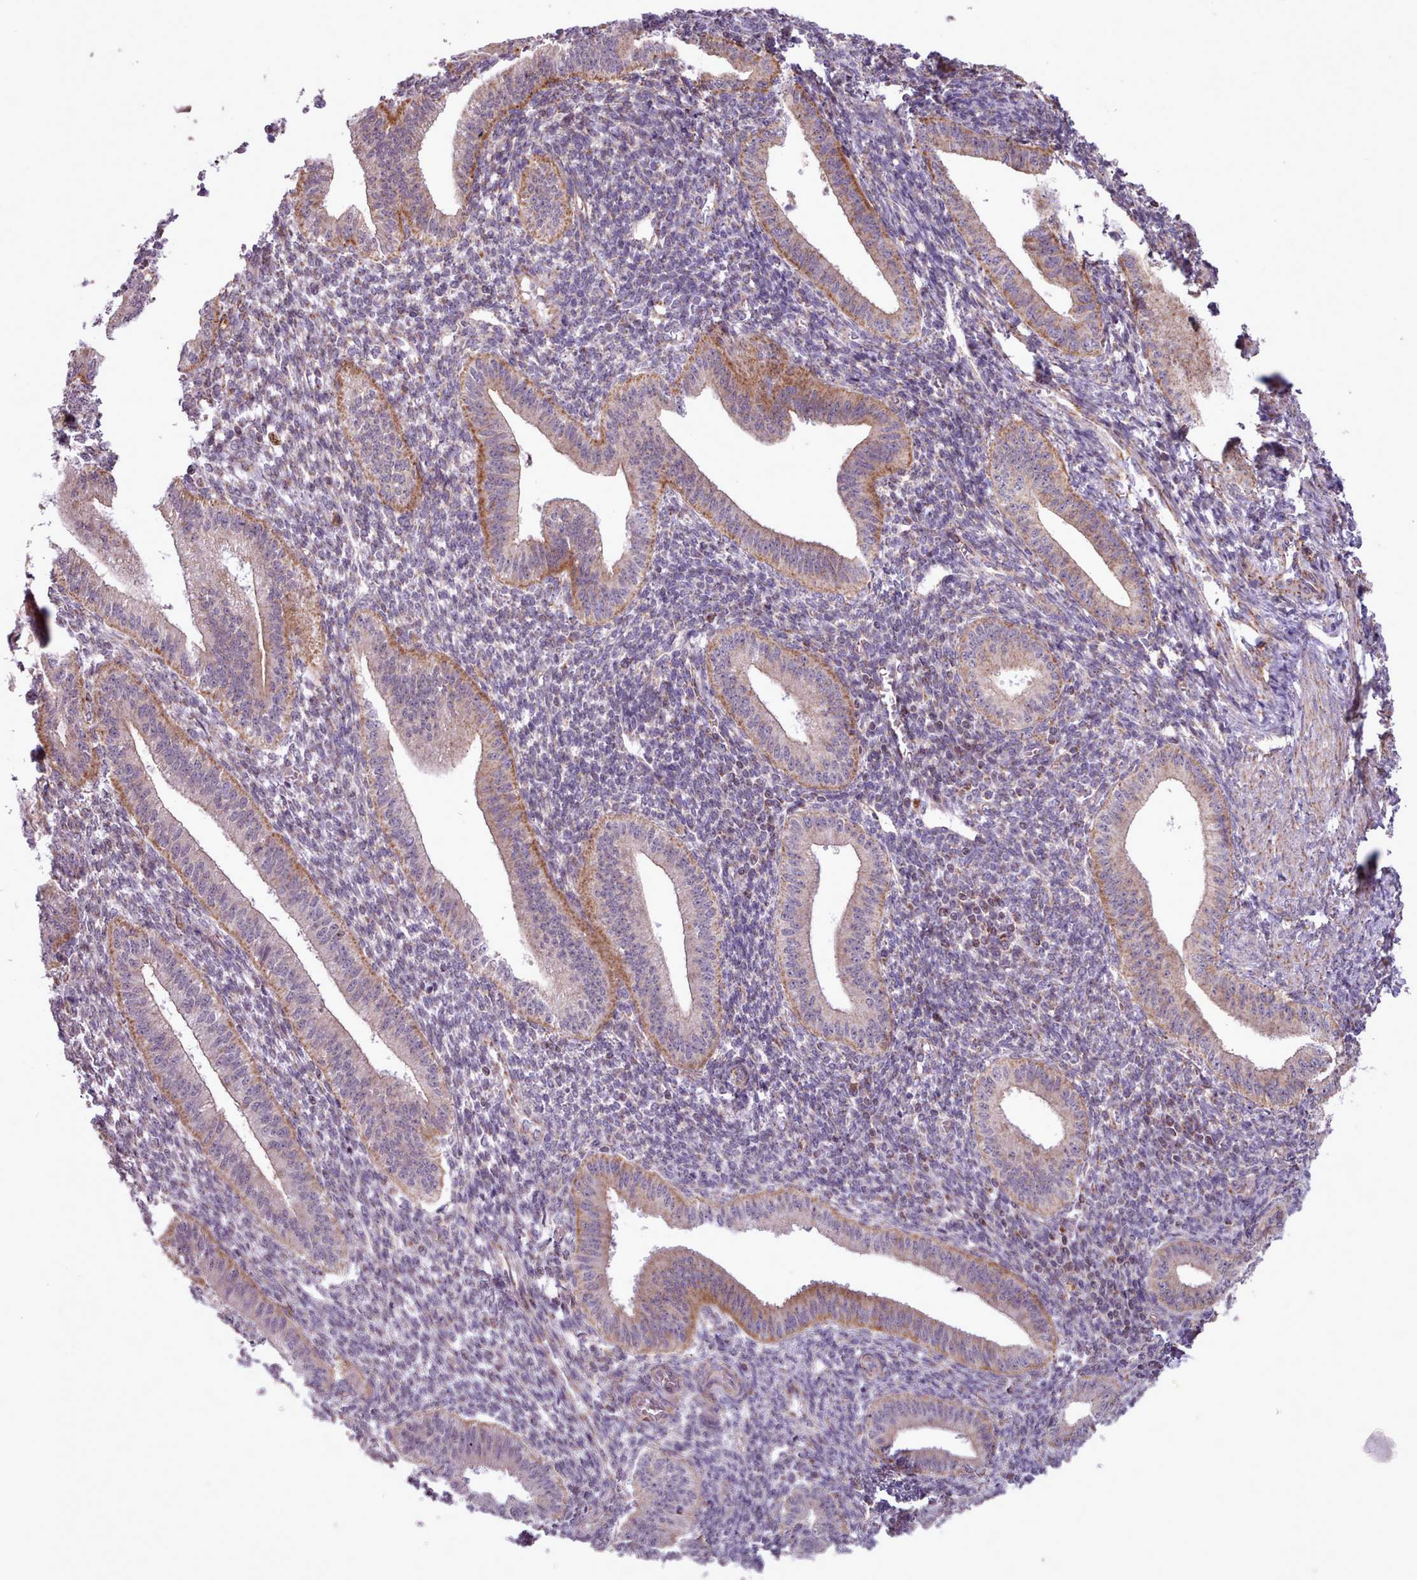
{"staining": {"intensity": "negative", "quantity": "none", "location": "none"}, "tissue": "endometrium", "cell_type": "Cells in endometrial stroma", "image_type": "normal", "snomed": [{"axis": "morphology", "description": "Normal tissue, NOS"}, {"axis": "topography", "description": "Endometrium"}], "caption": "High power microscopy image of an immunohistochemistry (IHC) histopathology image of unremarkable endometrium, revealing no significant positivity in cells in endometrial stroma.", "gene": "LIN7C", "patient": {"sex": "female", "age": 34}}